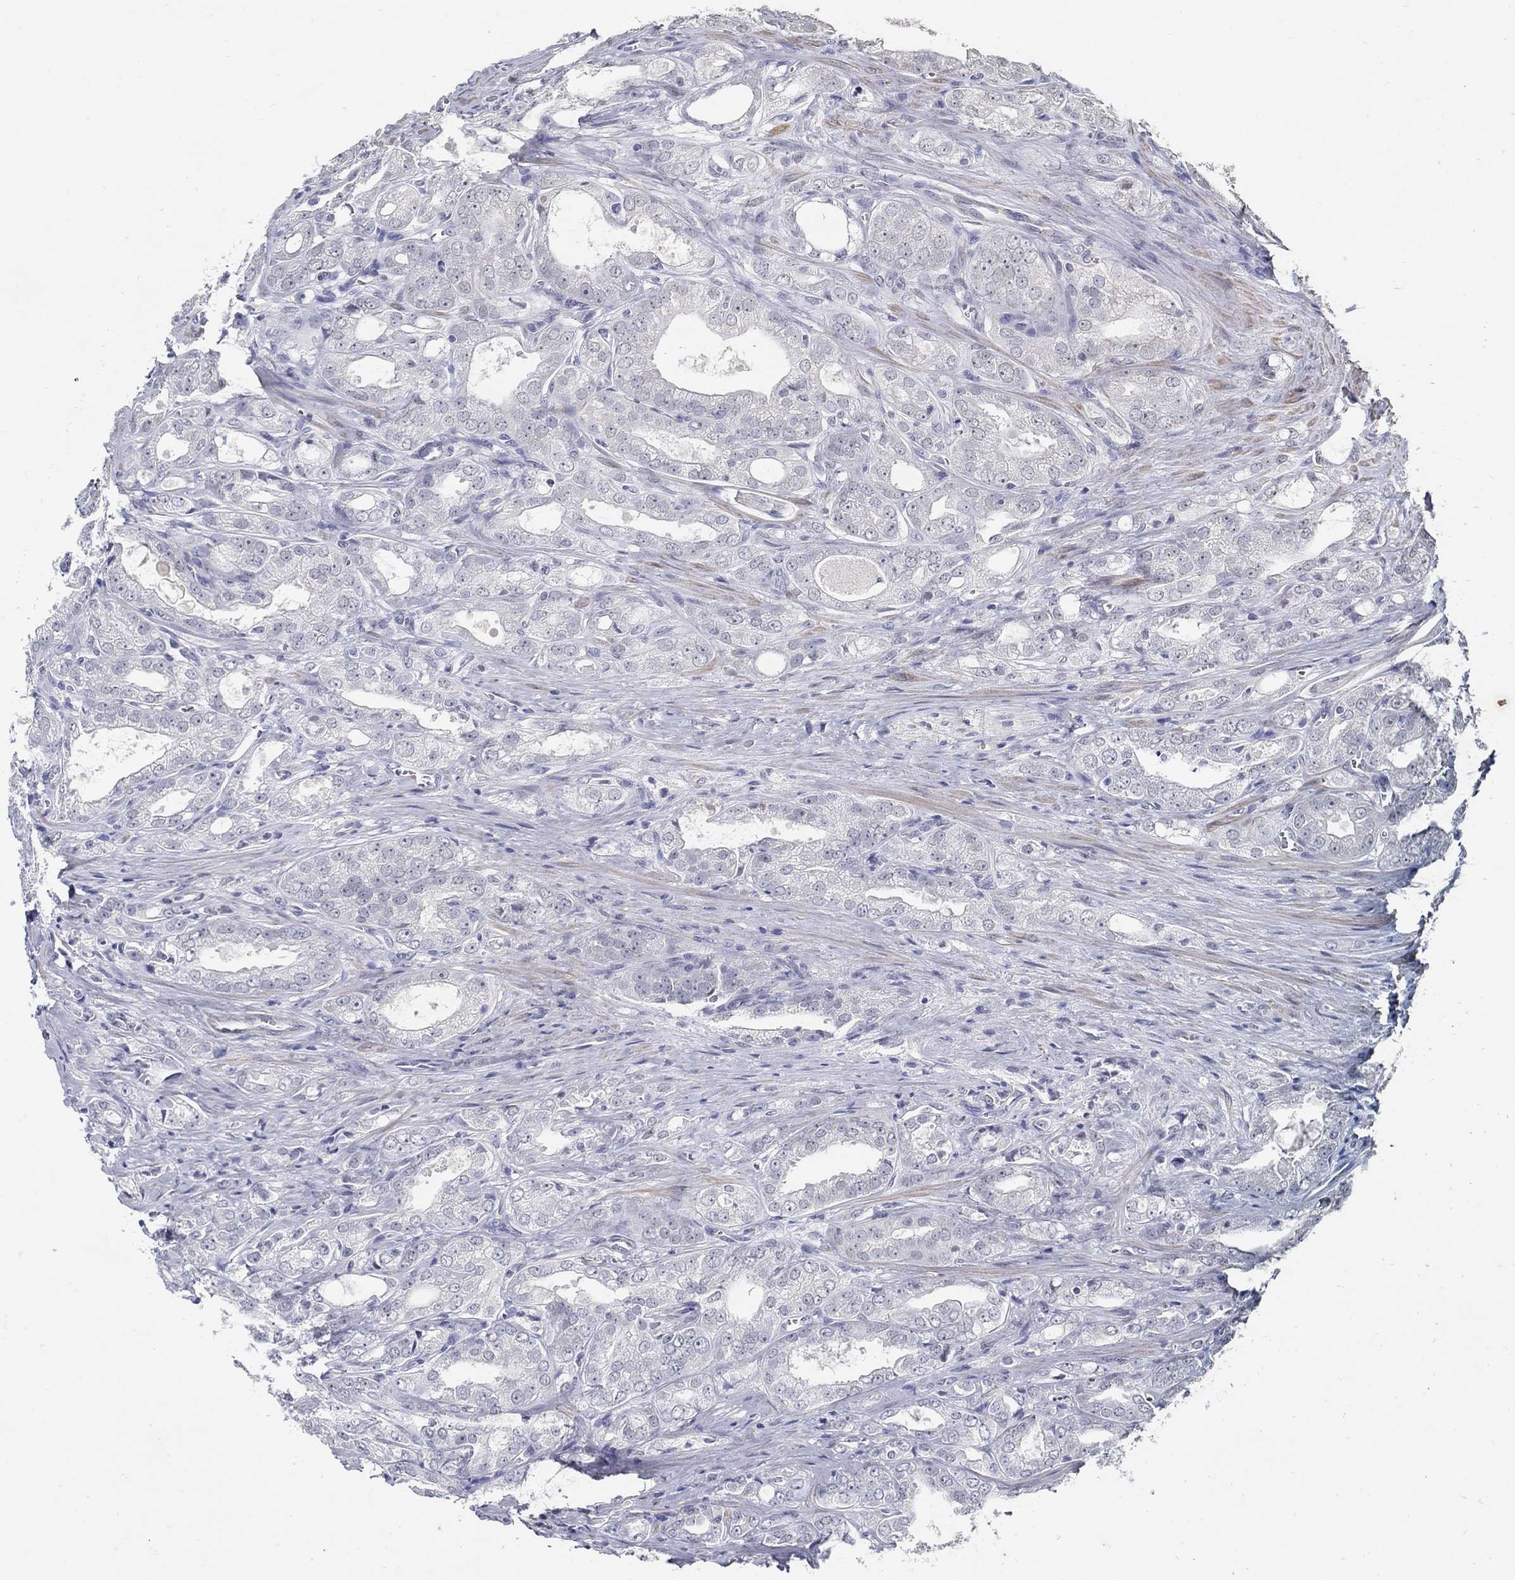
{"staining": {"intensity": "negative", "quantity": "none", "location": "none"}, "tissue": "prostate cancer", "cell_type": "Tumor cells", "image_type": "cancer", "snomed": [{"axis": "morphology", "description": "Adenocarcinoma, NOS"}, {"axis": "morphology", "description": "Adenocarcinoma, High grade"}, {"axis": "topography", "description": "Prostate"}], "caption": "Immunohistochemistry of human prostate cancer exhibits no expression in tumor cells.", "gene": "USP29", "patient": {"sex": "male", "age": 70}}